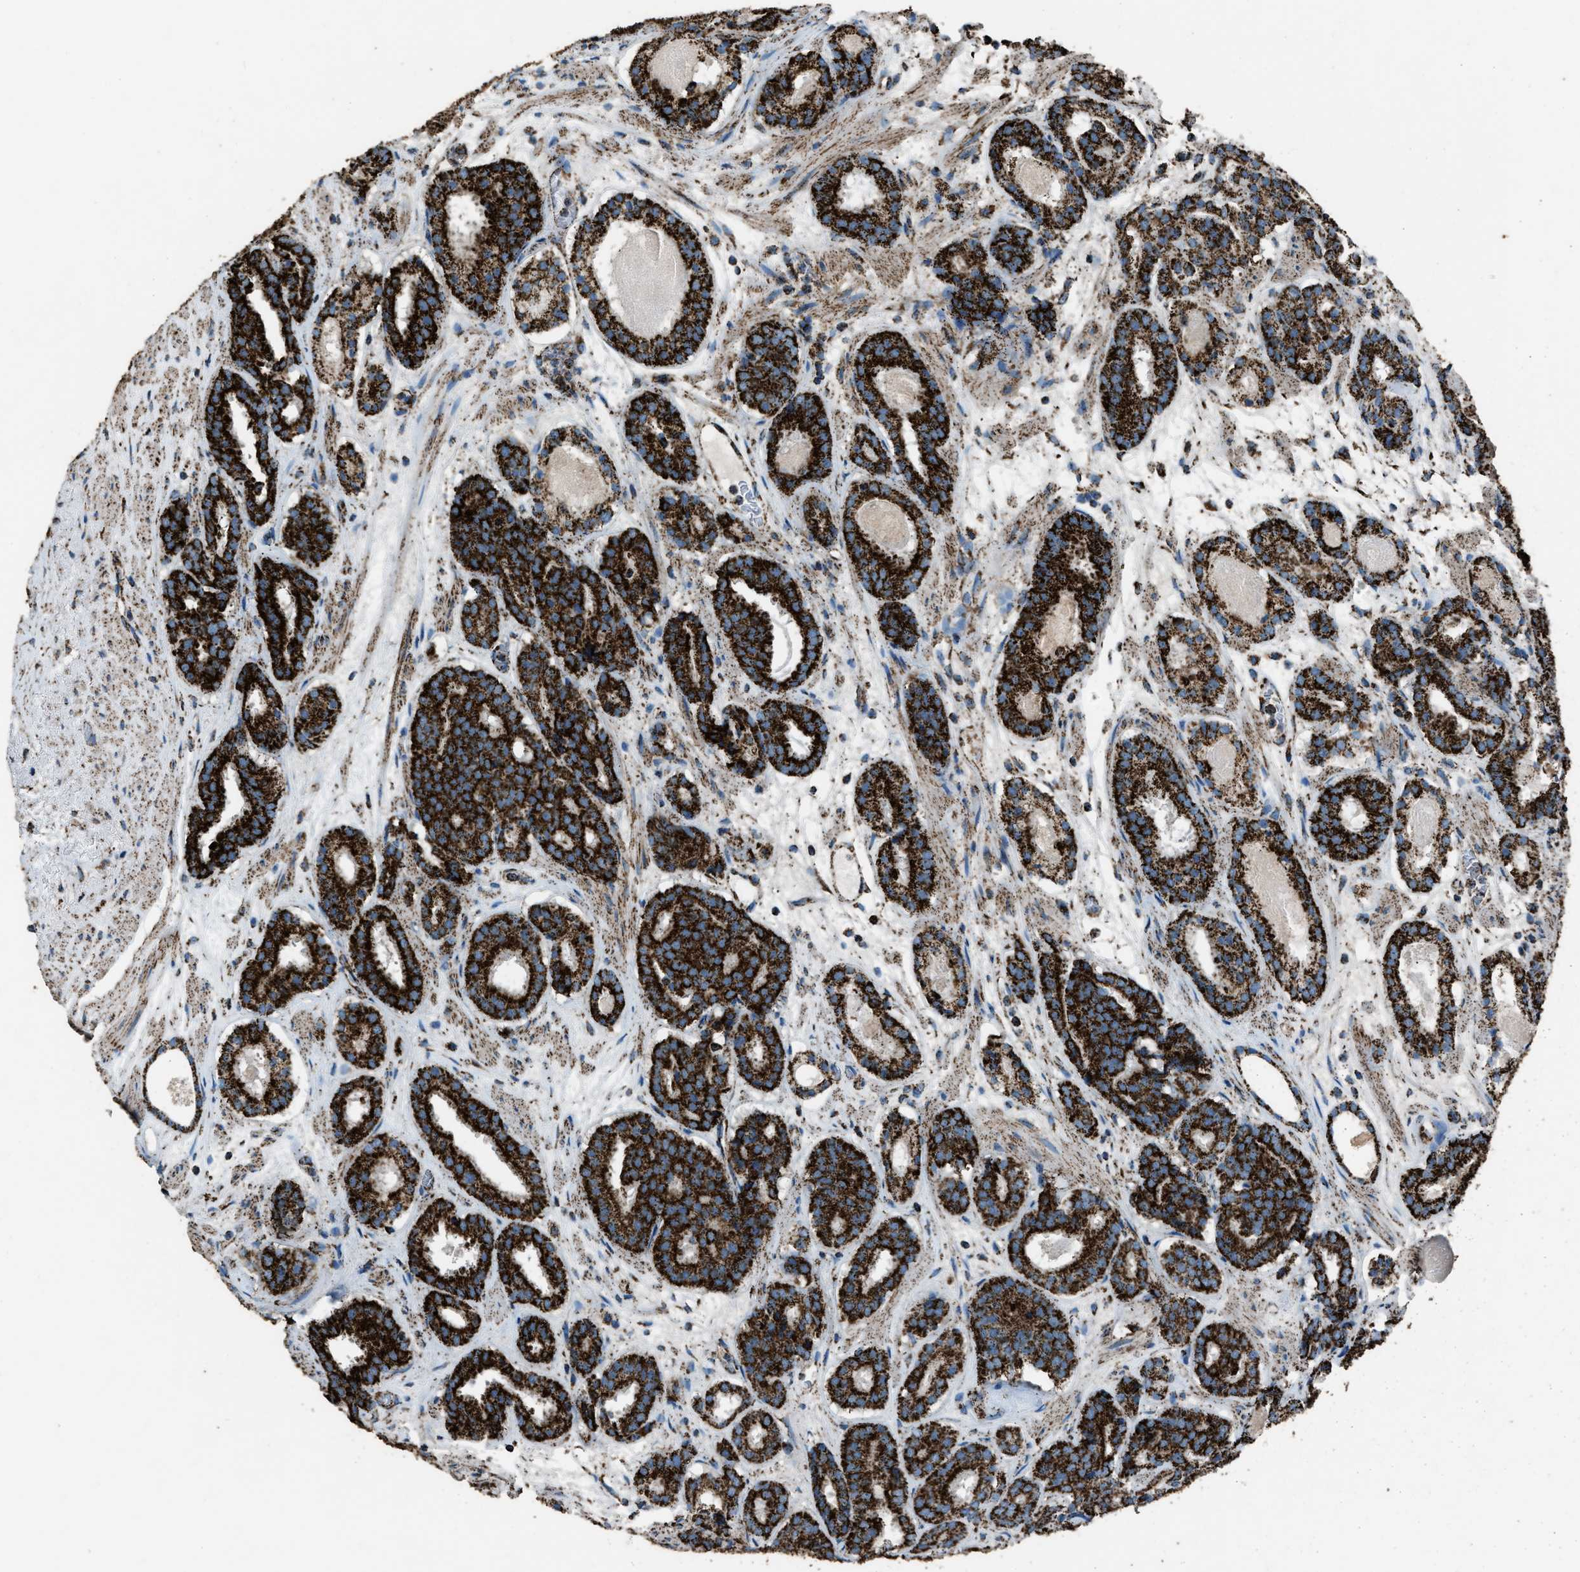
{"staining": {"intensity": "strong", "quantity": ">75%", "location": "cytoplasmic/membranous"}, "tissue": "prostate cancer", "cell_type": "Tumor cells", "image_type": "cancer", "snomed": [{"axis": "morphology", "description": "Adenocarcinoma, Low grade"}, {"axis": "topography", "description": "Prostate"}], "caption": "Immunohistochemical staining of human low-grade adenocarcinoma (prostate) exhibits strong cytoplasmic/membranous protein expression in about >75% of tumor cells. Using DAB (3,3'-diaminobenzidine) (brown) and hematoxylin (blue) stains, captured at high magnification using brightfield microscopy.", "gene": "MDH2", "patient": {"sex": "male", "age": 69}}